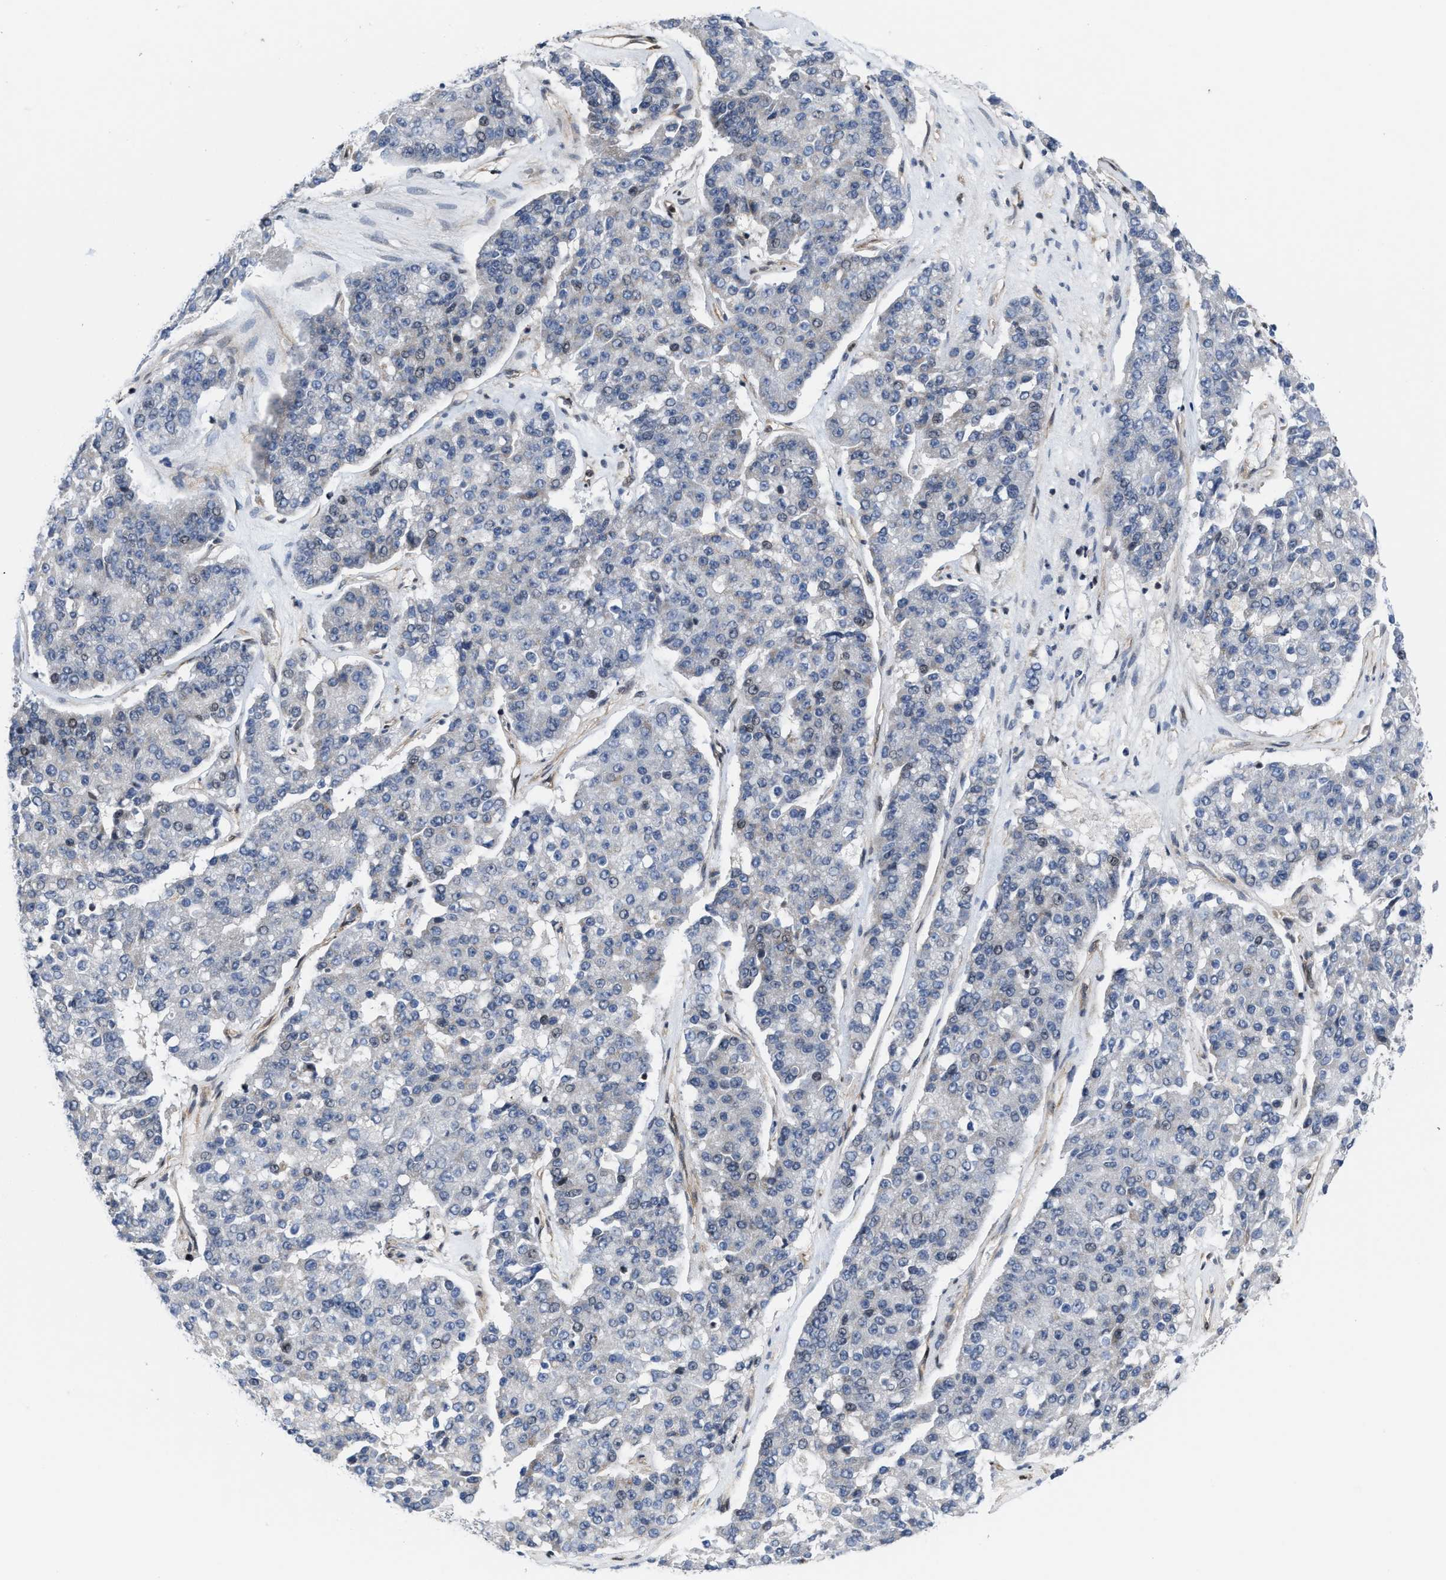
{"staining": {"intensity": "negative", "quantity": "none", "location": "none"}, "tissue": "pancreatic cancer", "cell_type": "Tumor cells", "image_type": "cancer", "snomed": [{"axis": "morphology", "description": "Adenocarcinoma, NOS"}, {"axis": "topography", "description": "Pancreas"}], "caption": "This photomicrograph is of pancreatic cancer stained with immunohistochemistry (IHC) to label a protein in brown with the nuclei are counter-stained blue. There is no expression in tumor cells.", "gene": "TGFB1I1", "patient": {"sex": "male", "age": 50}}